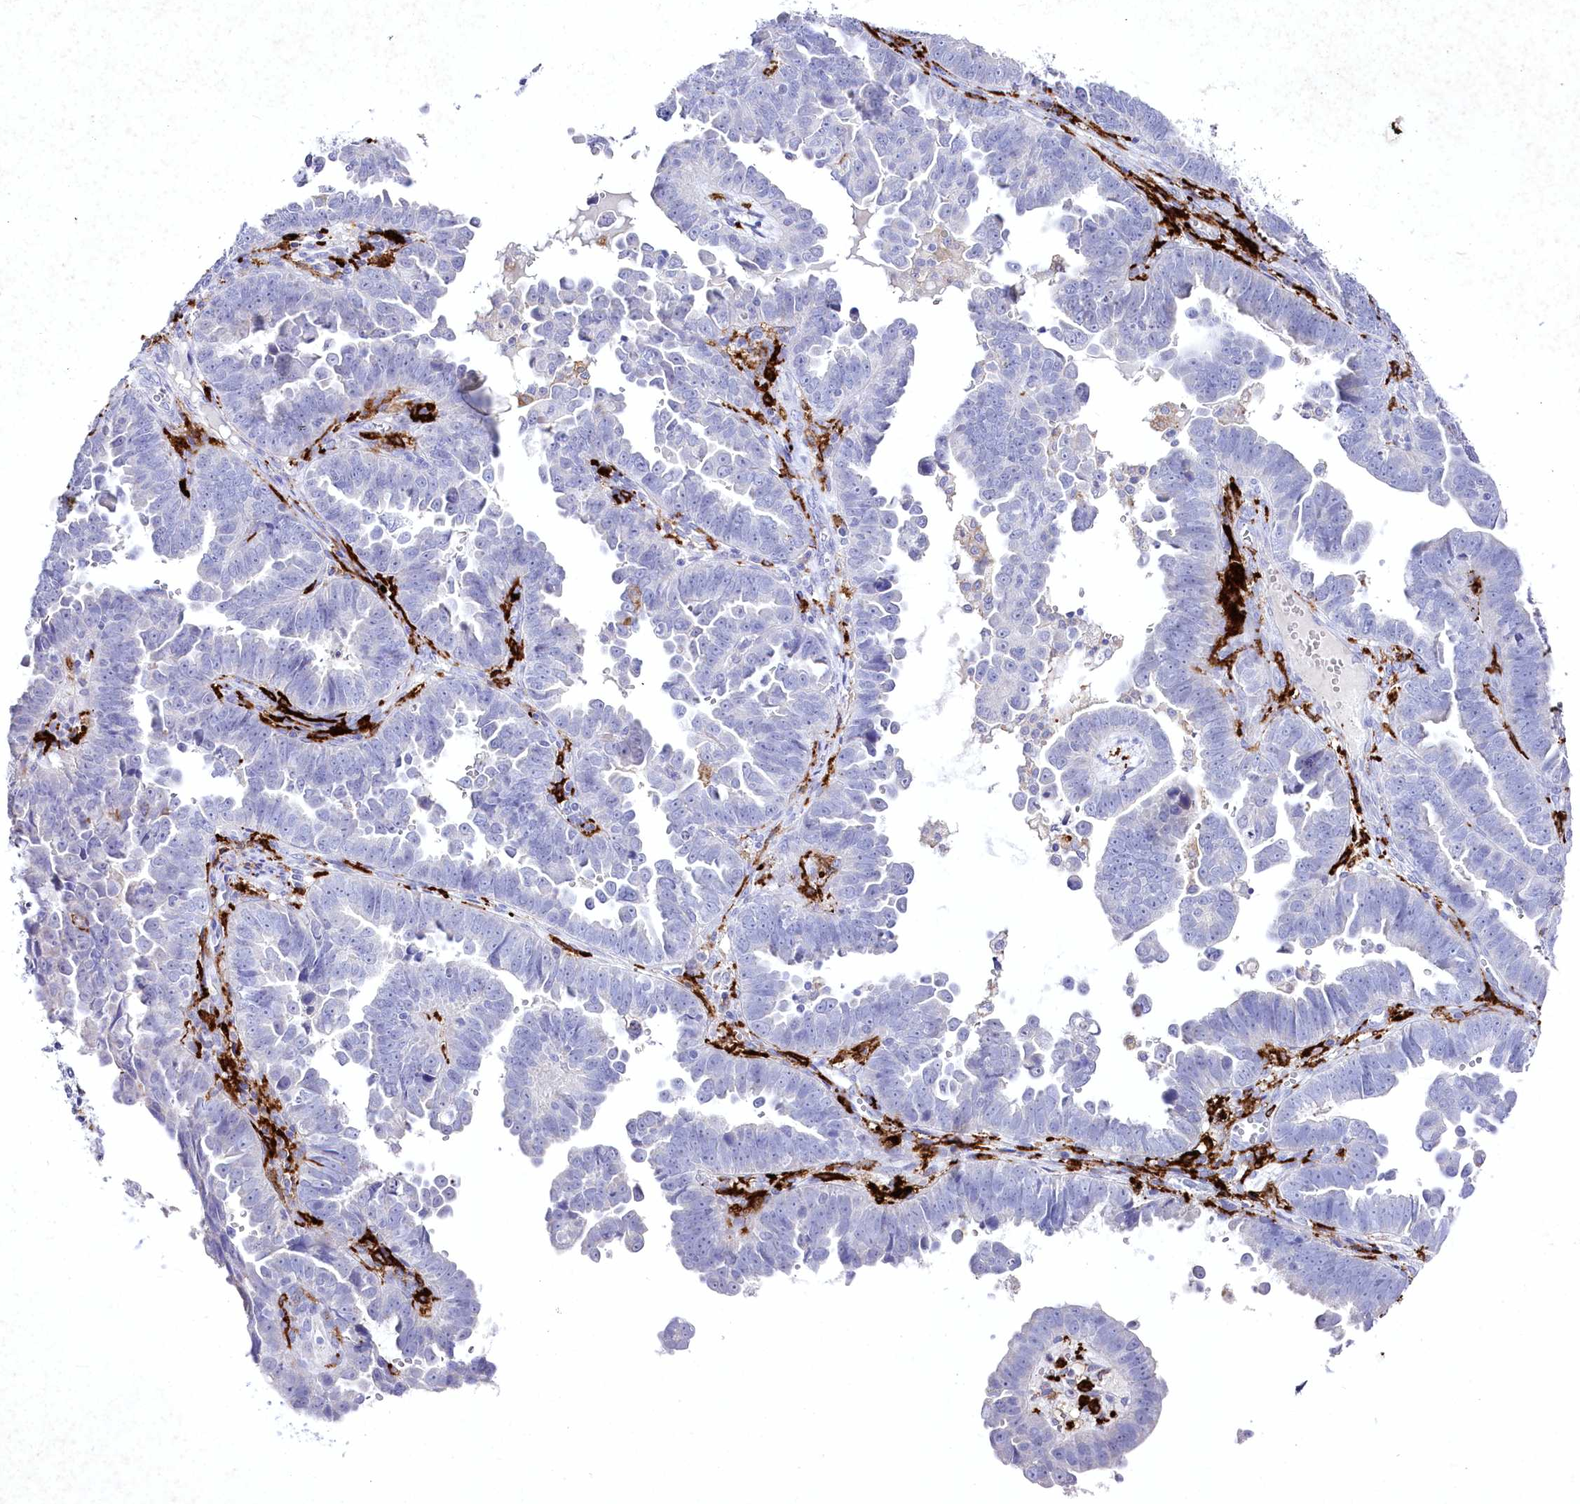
{"staining": {"intensity": "negative", "quantity": "none", "location": "none"}, "tissue": "endometrial cancer", "cell_type": "Tumor cells", "image_type": "cancer", "snomed": [{"axis": "morphology", "description": "Adenocarcinoma, NOS"}, {"axis": "topography", "description": "Endometrium"}], "caption": "Endometrial cancer stained for a protein using immunohistochemistry (IHC) shows no staining tumor cells.", "gene": "CLEC4M", "patient": {"sex": "female", "age": 75}}